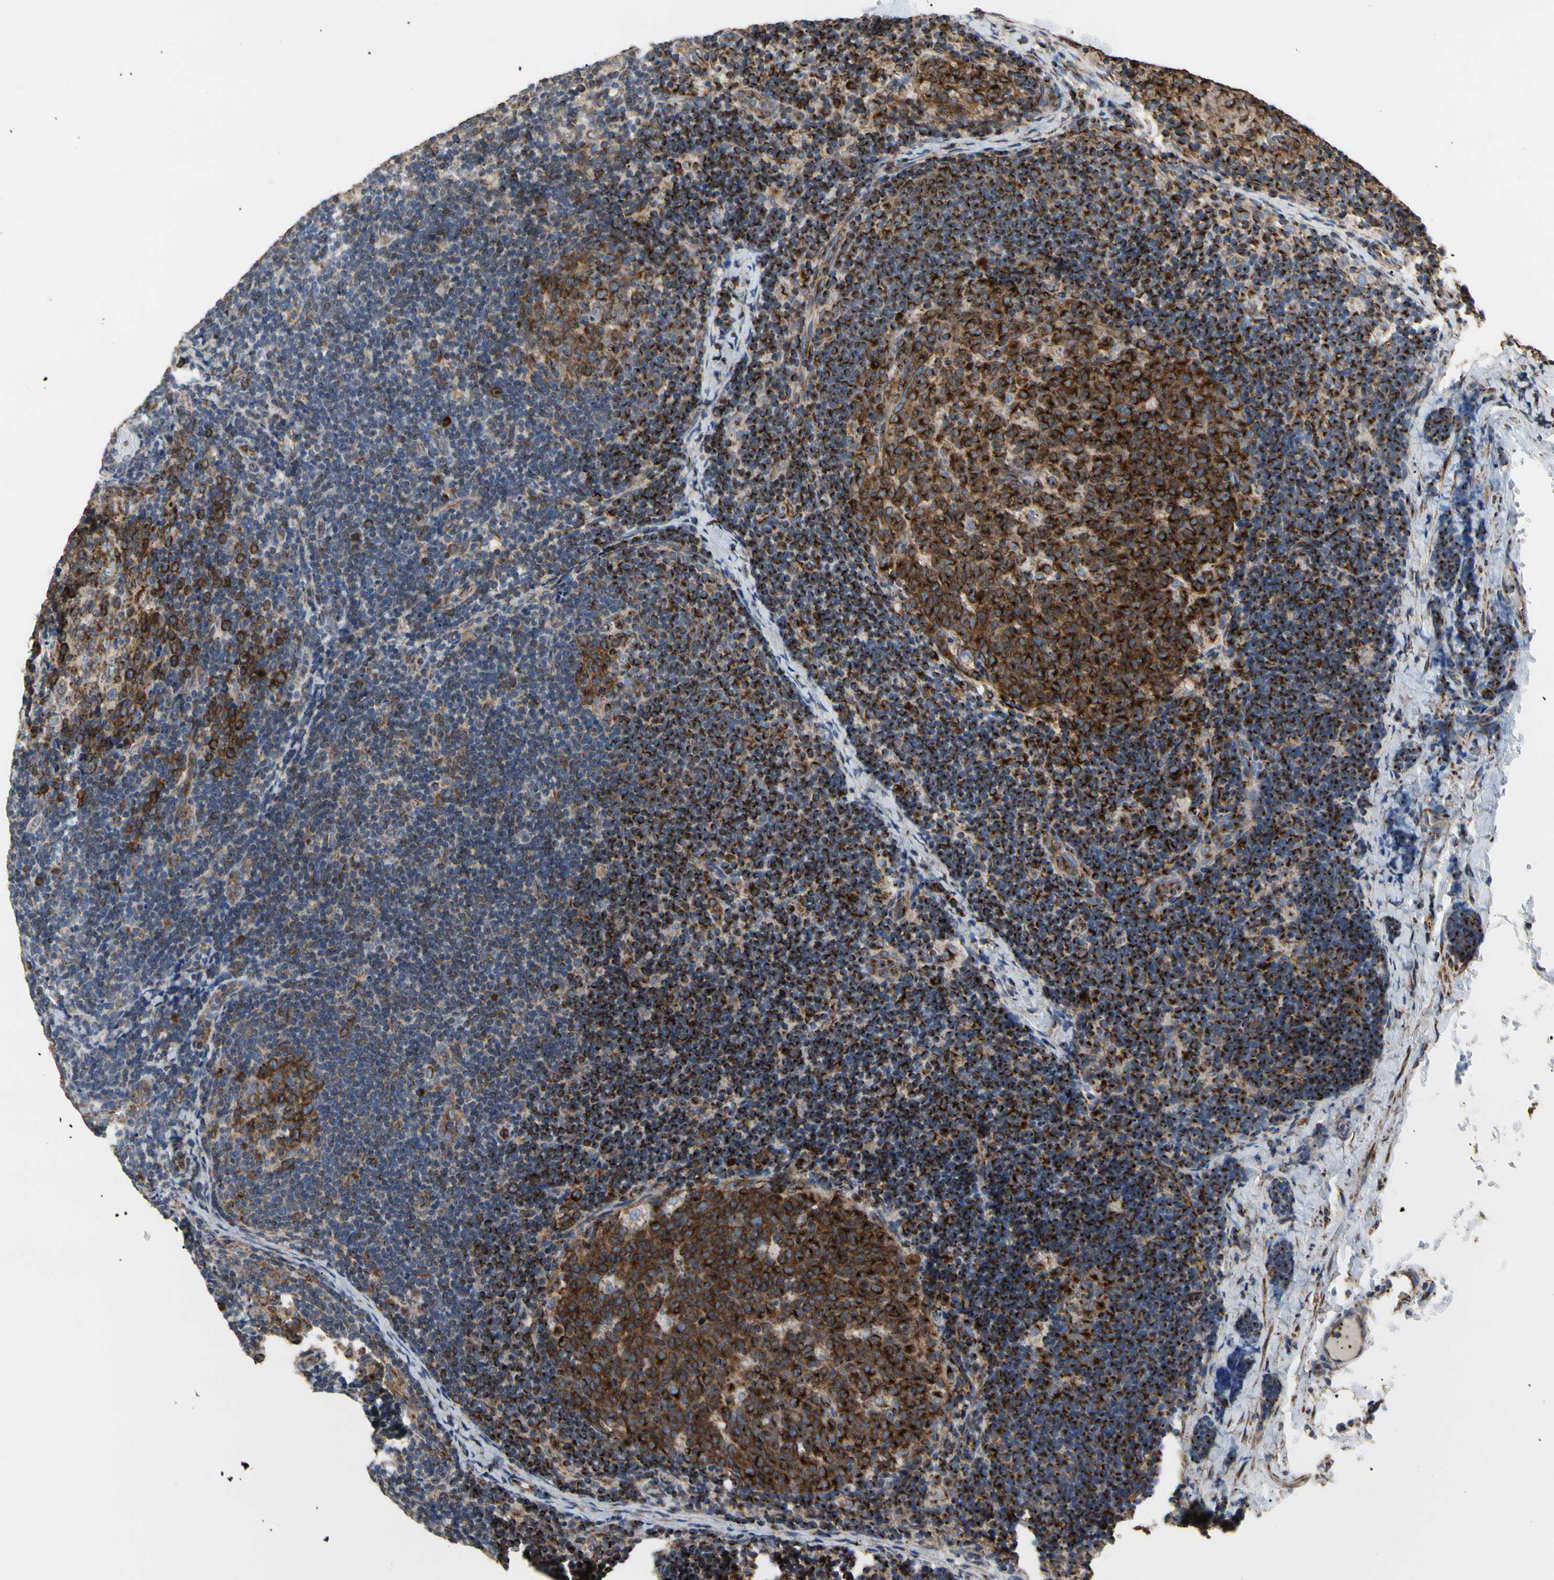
{"staining": {"intensity": "strong", "quantity": ">75%", "location": "cytoplasmic/membranous"}, "tissue": "lymph node", "cell_type": "Germinal center cells", "image_type": "normal", "snomed": [{"axis": "morphology", "description": "Normal tissue, NOS"}, {"axis": "topography", "description": "Lymph node"}], "caption": "IHC staining of normal lymph node, which exhibits high levels of strong cytoplasmic/membranous staining in about >75% of germinal center cells indicating strong cytoplasmic/membranous protein positivity. The staining was performed using DAB (brown) for protein detection and nuclei were counterstained in hematoxylin (blue).", "gene": "TUBA1A", "patient": {"sex": "female", "age": 14}}